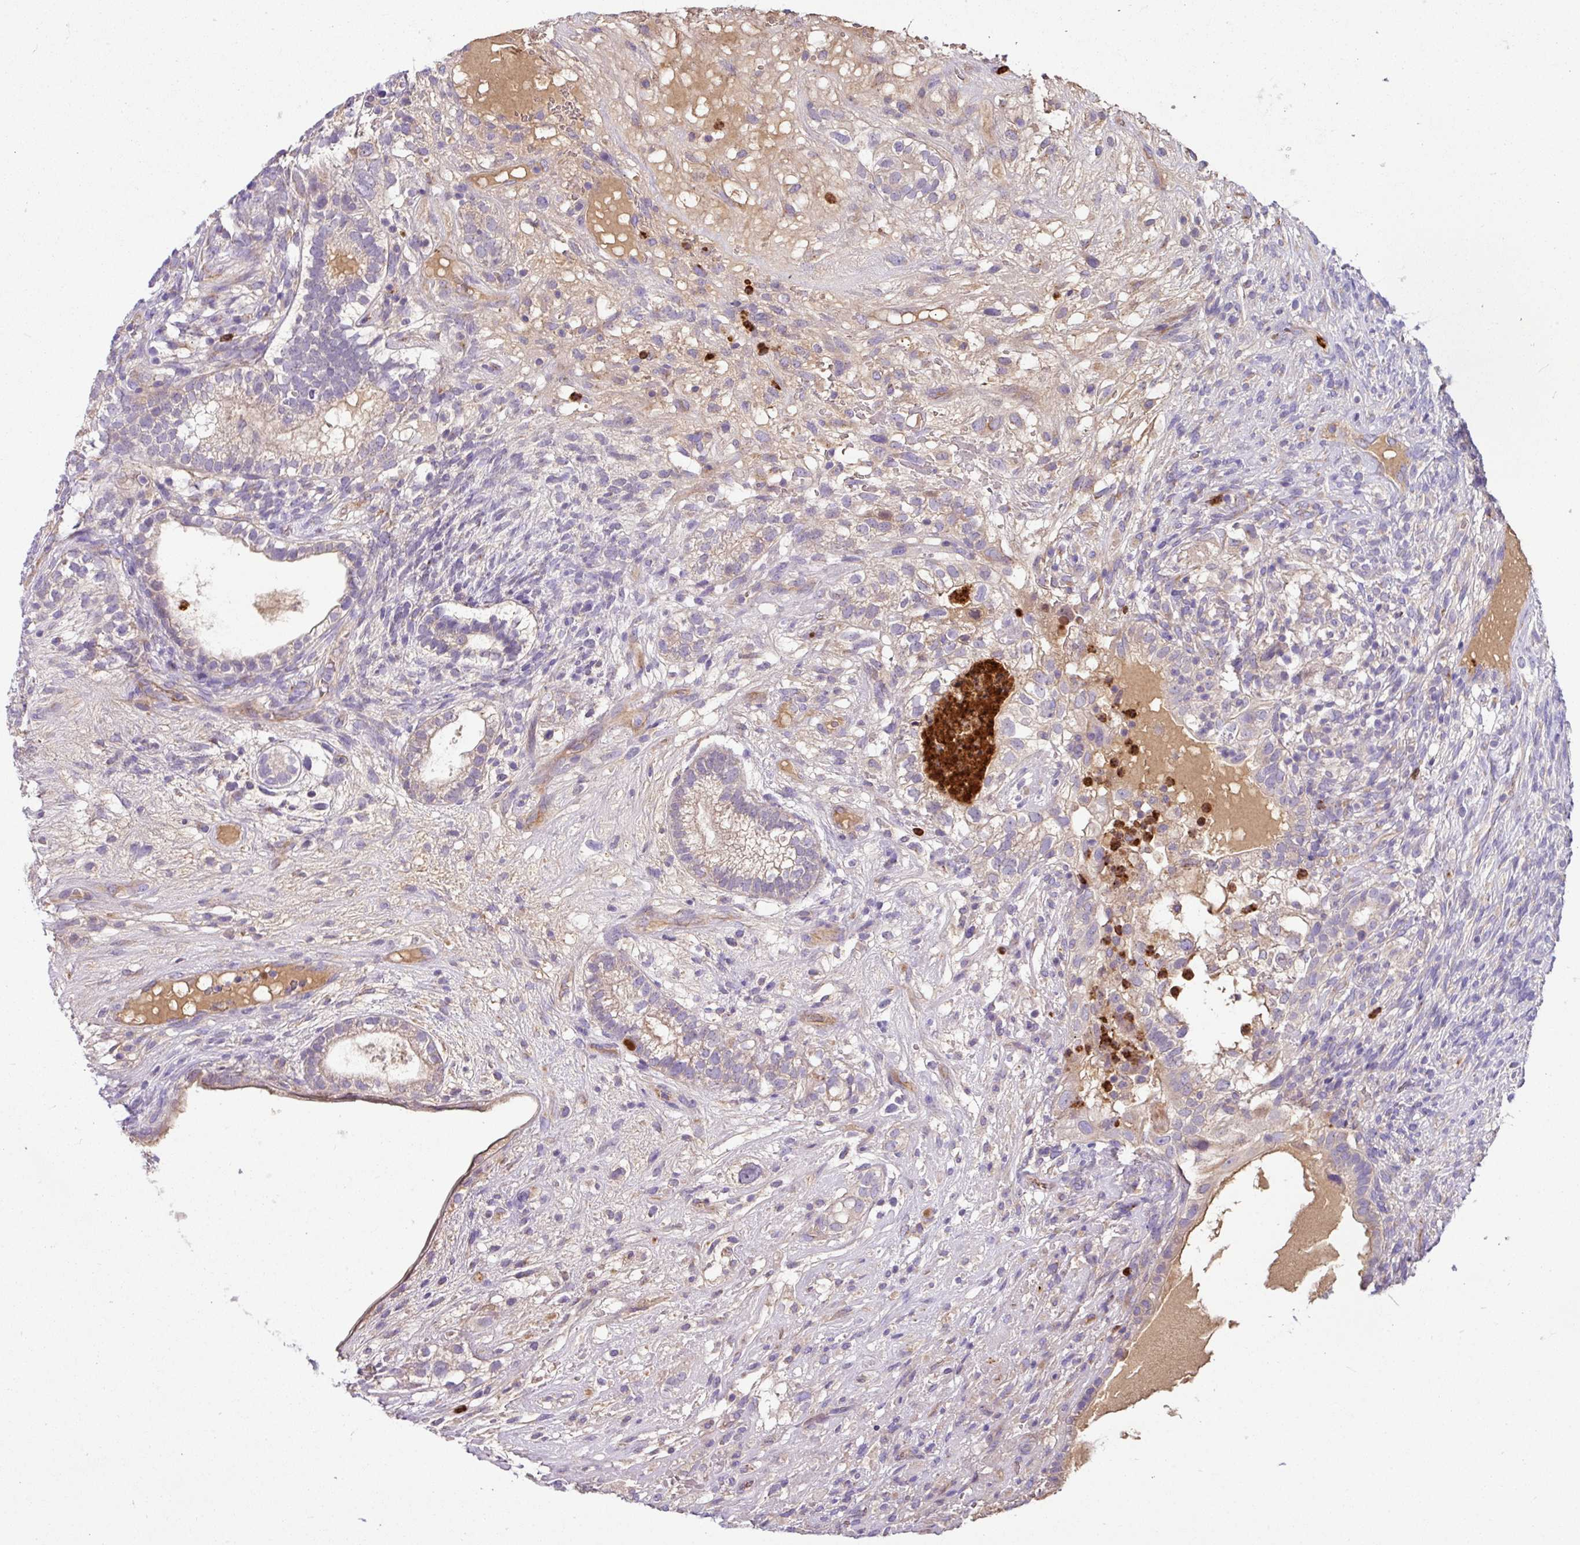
{"staining": {"intensity": "negative", "quantity": "none", "location": "none"}, "tissue": "testis cancer", "cell_type": "Tumor cells", "image_type": "cancer", "snomed": [{"axis": "morphology", "description": "Seminoma, NOS"}, {"axis": "morphology", "description": "Carcinoma, Embryonal, NOS"}, {"axis": "topography", "description": "Testis"}], "caption": "Testis cancer (embryonal carcinoma) was stained to show a protein in brown. There is no significant expression in tumor cells.", "gene": "CRISP3", "patient": {"sex": "male", "age": 41}}